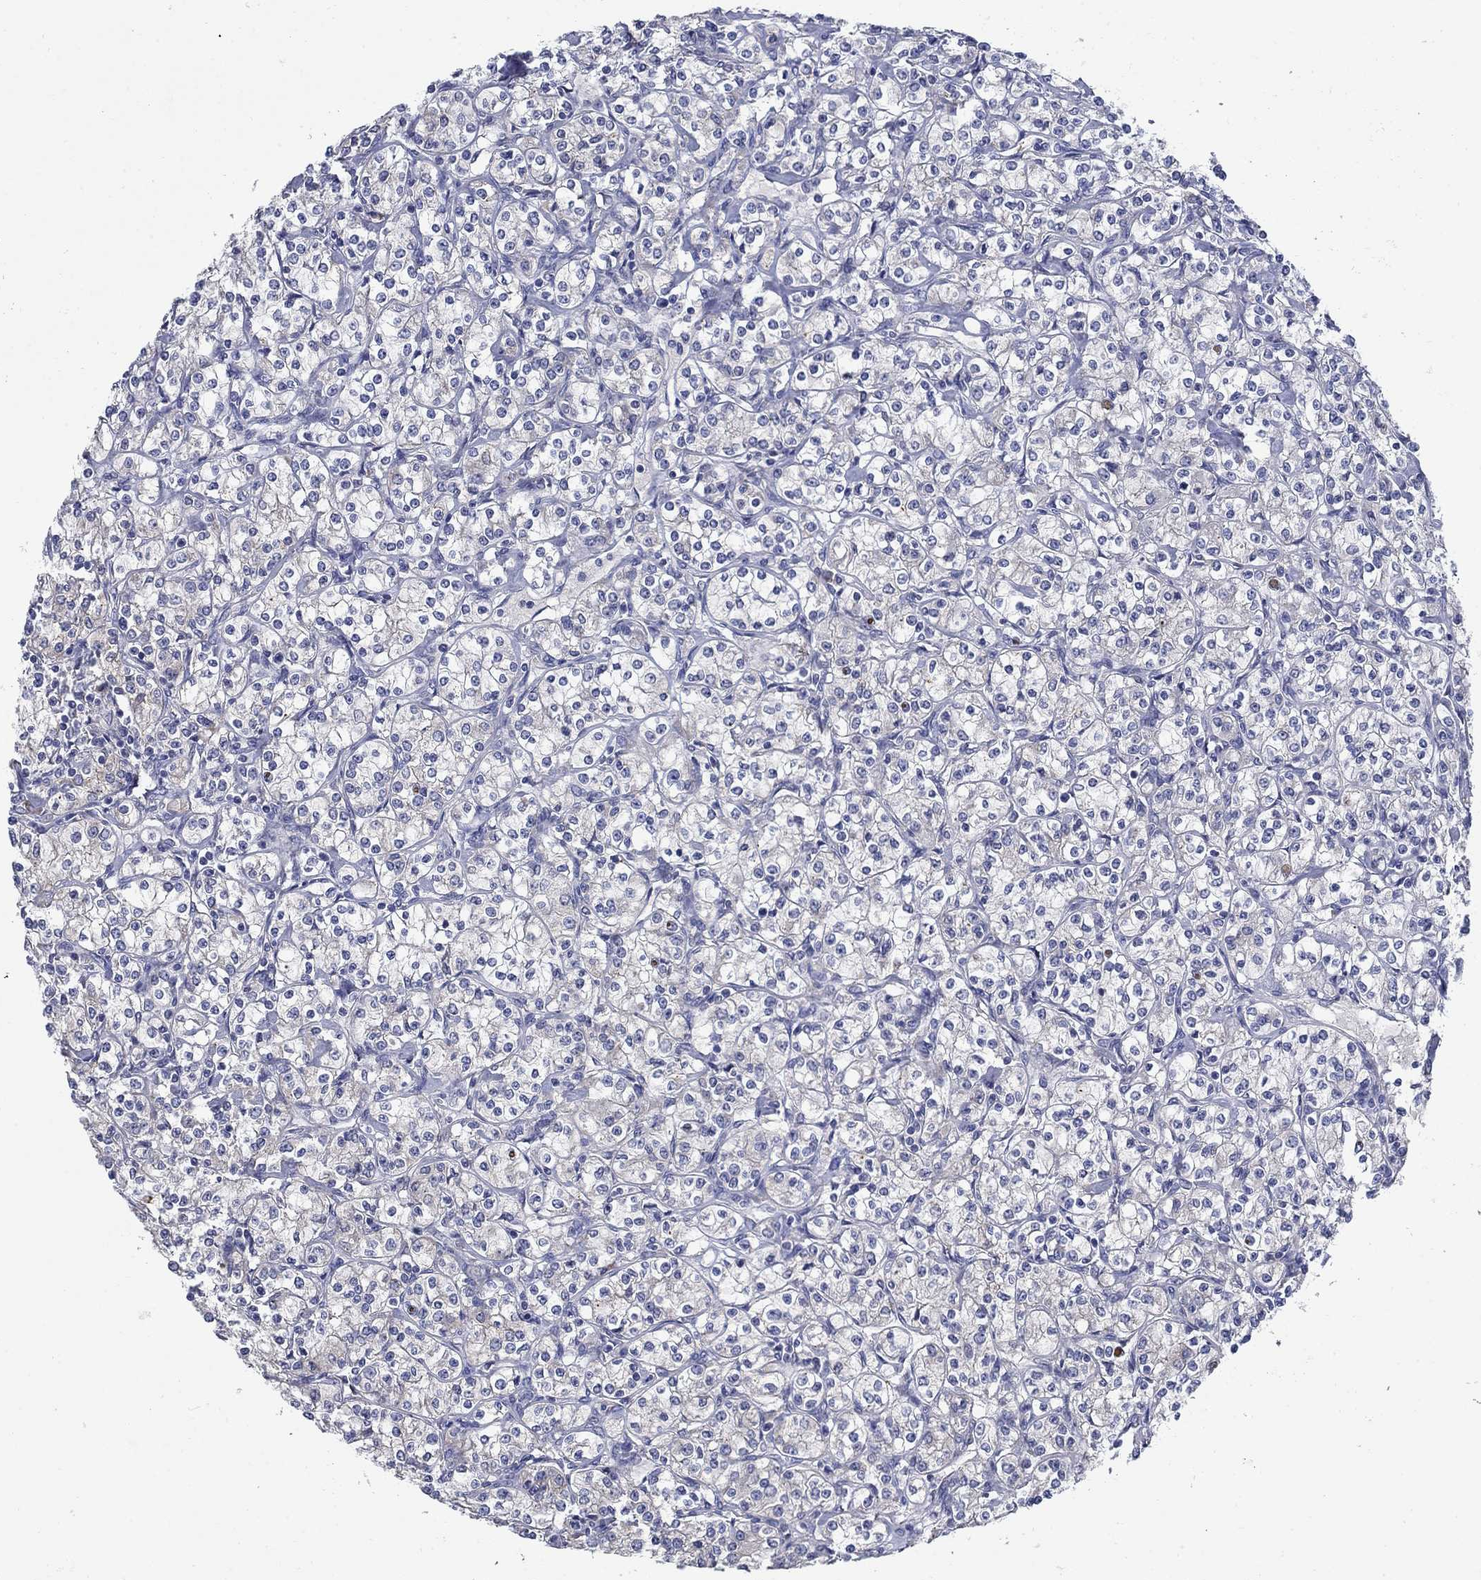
{"staining": {"intensity": "negative", "quantity": "none", "location": "none"}, "tissue": "renal cancer", "cell_type": "Tumor cells", "image_type": "cancer", "snomed": [{"axis": "morphology", "description": "Adenocarcinoma, NOS"}, {"axis": "topography", "description": "Kidney"}], "caption": "Histopathology image shows no significant protein expression in tumor cells of renal adenocarcinoma.", "gene": "SULT2B1", "patient": {"sex": "male", "age": 77}}